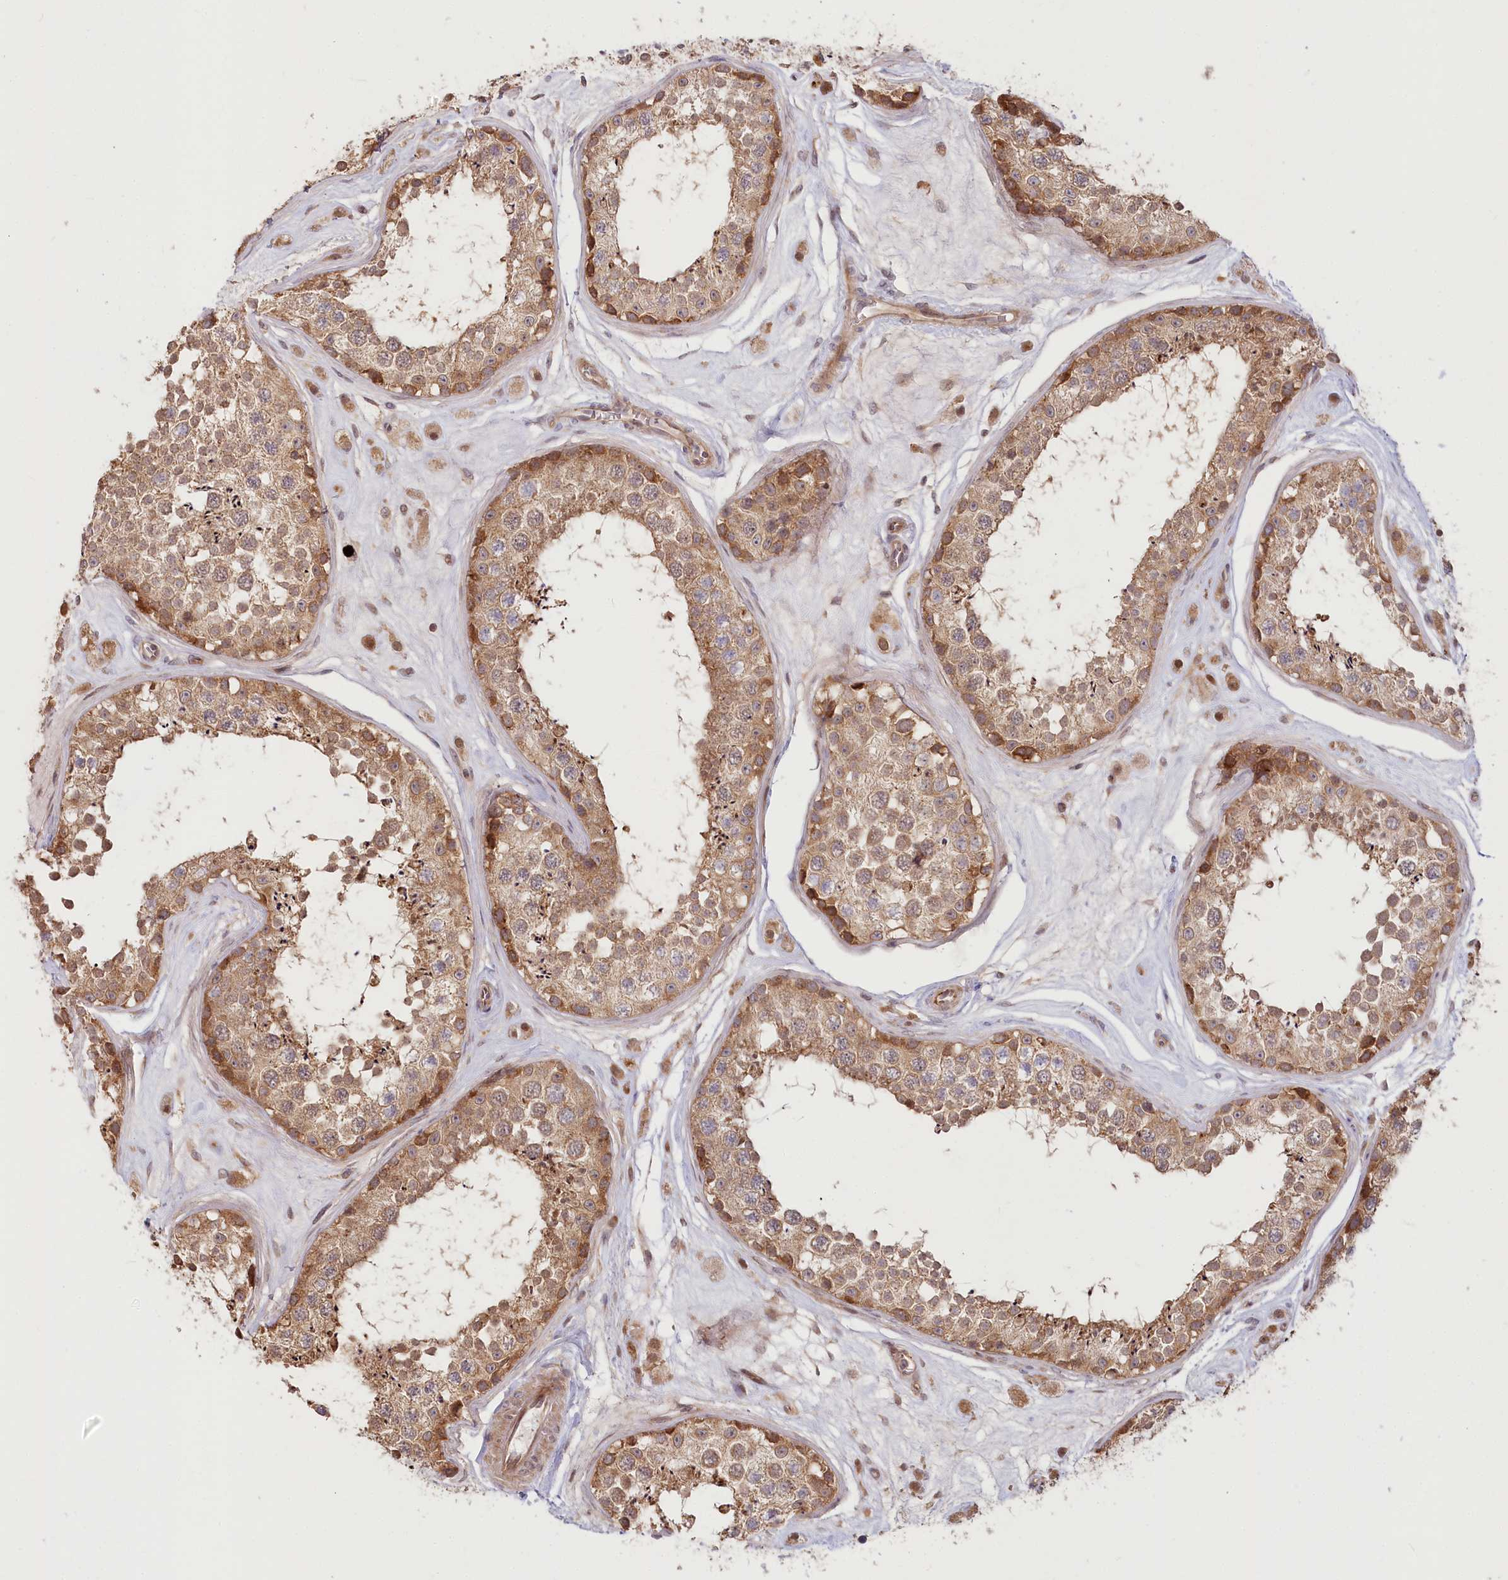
{"staining": {"intensity": "moderate", "quantity": ">75%", "location": "cytoplasmic/membranous,nuclear"}, "tissue": "testis", "cell_type": "Cells in seminiferous ducts", "image_type": "normal", "snomed": [{"axis": "morphology", "description": "Normal tissue, NOS"}, {"axis": "topography", "description": "Testis"}], "caption": "Protein staining demonstrates moderate cytoplasmic/membranous,nuclear staining in about >75% of cells in seminiferous ducts in normal testis. (brown staining indicates protein expression, while blue staining denotes nuclei).", "gene": "CEP70", "patient": {"sex": "male", "age": 25}}